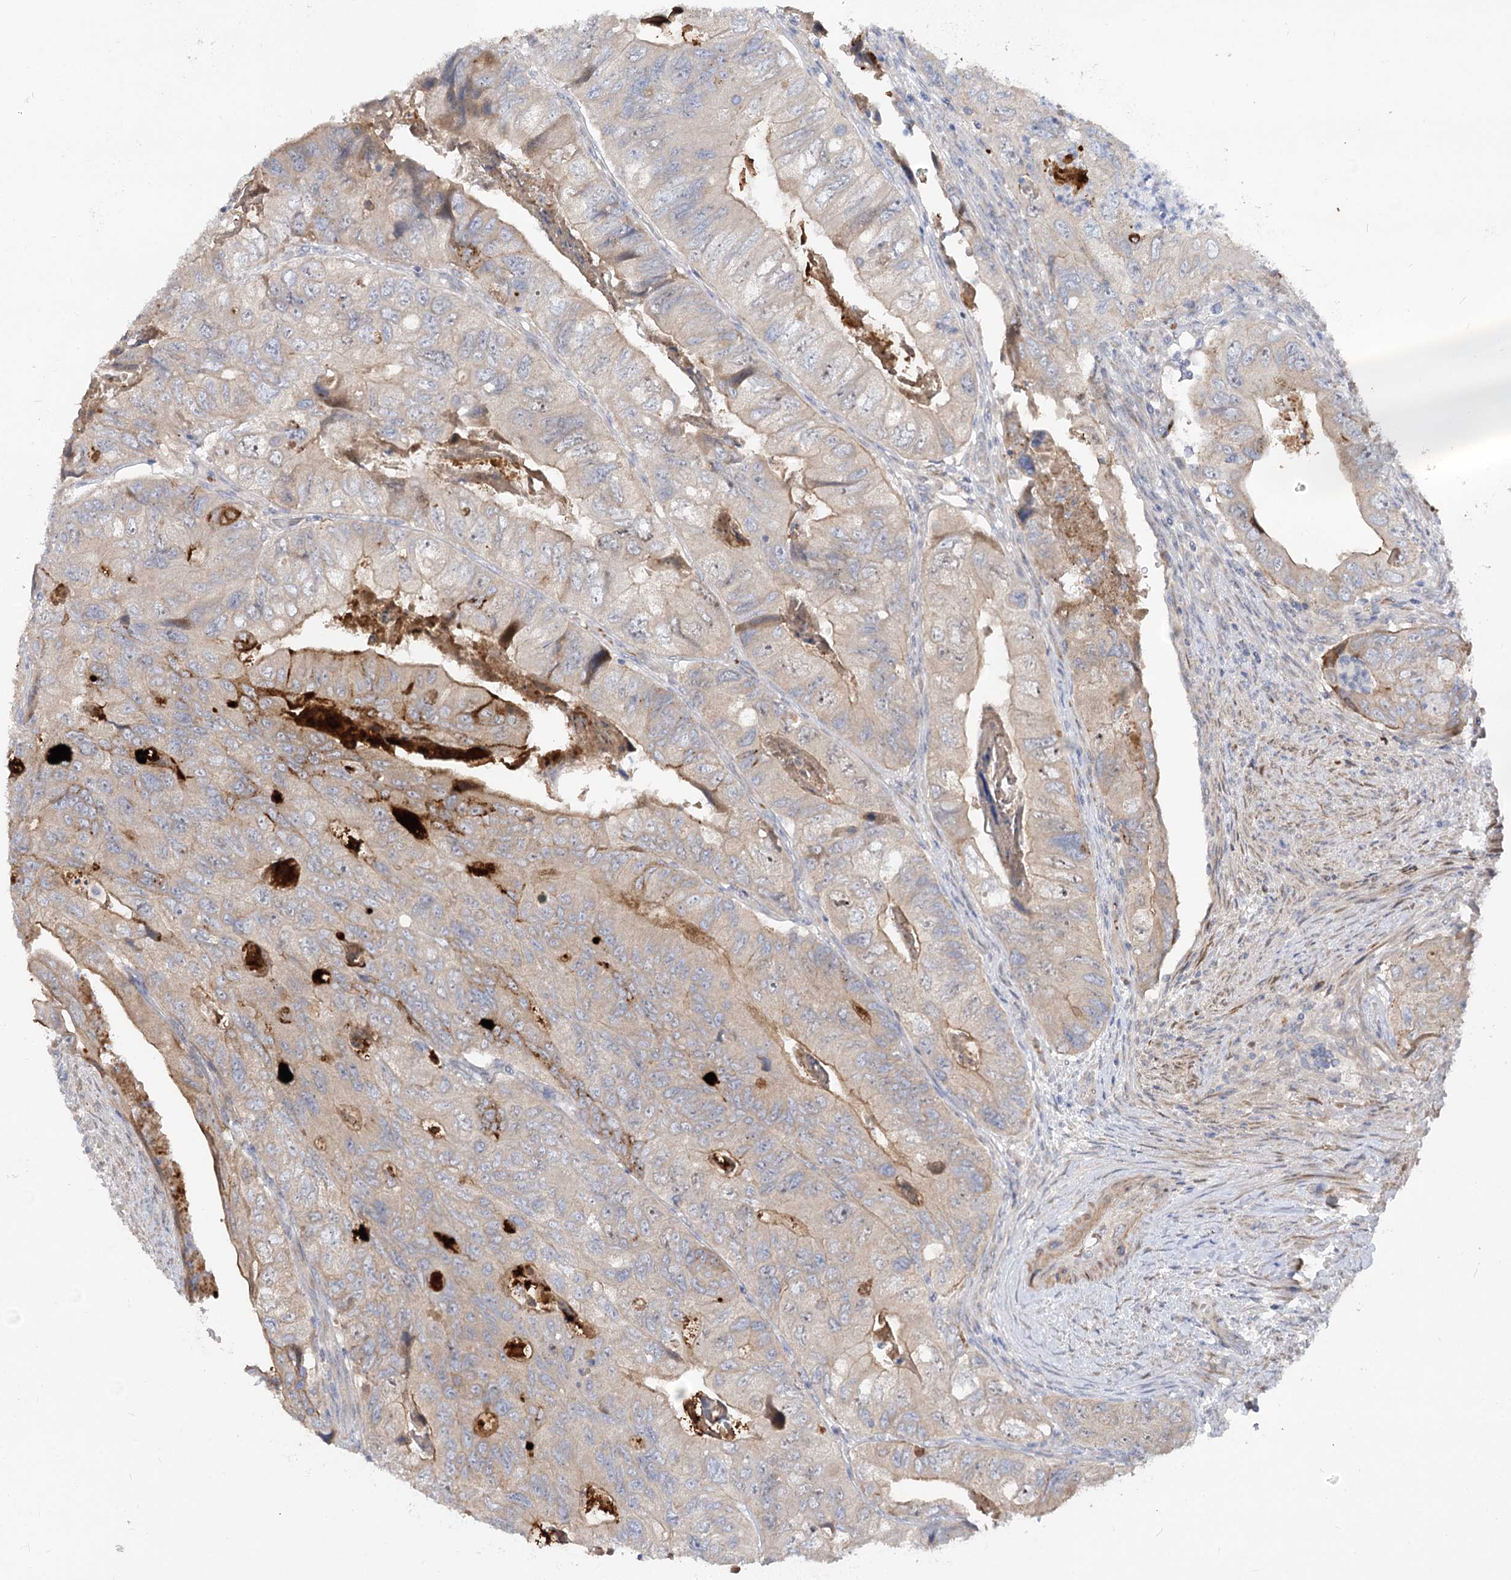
{"staining": {"intensity": "moderate", "quantity": "25%-75%", "location": "cytoplasmic/membranous"}, "tissue": "colorectal cancer", "cell_type": "Tumor cells", "image_type": "cancer", "snomed": [{"axis": "morphology", "description": "Adenocarcinoma, NOS"}, {"axis": "topography", "description": "Rectum"}], "caption": "Human colorectal adenocarcinoma stained with a brown dye reveals moderate cytoplasmic/membranous positive positivity in approximately 25%-75% of tumor cells.", "gene": "FGF19", "patient": {"sex": "male", "age": 63}}